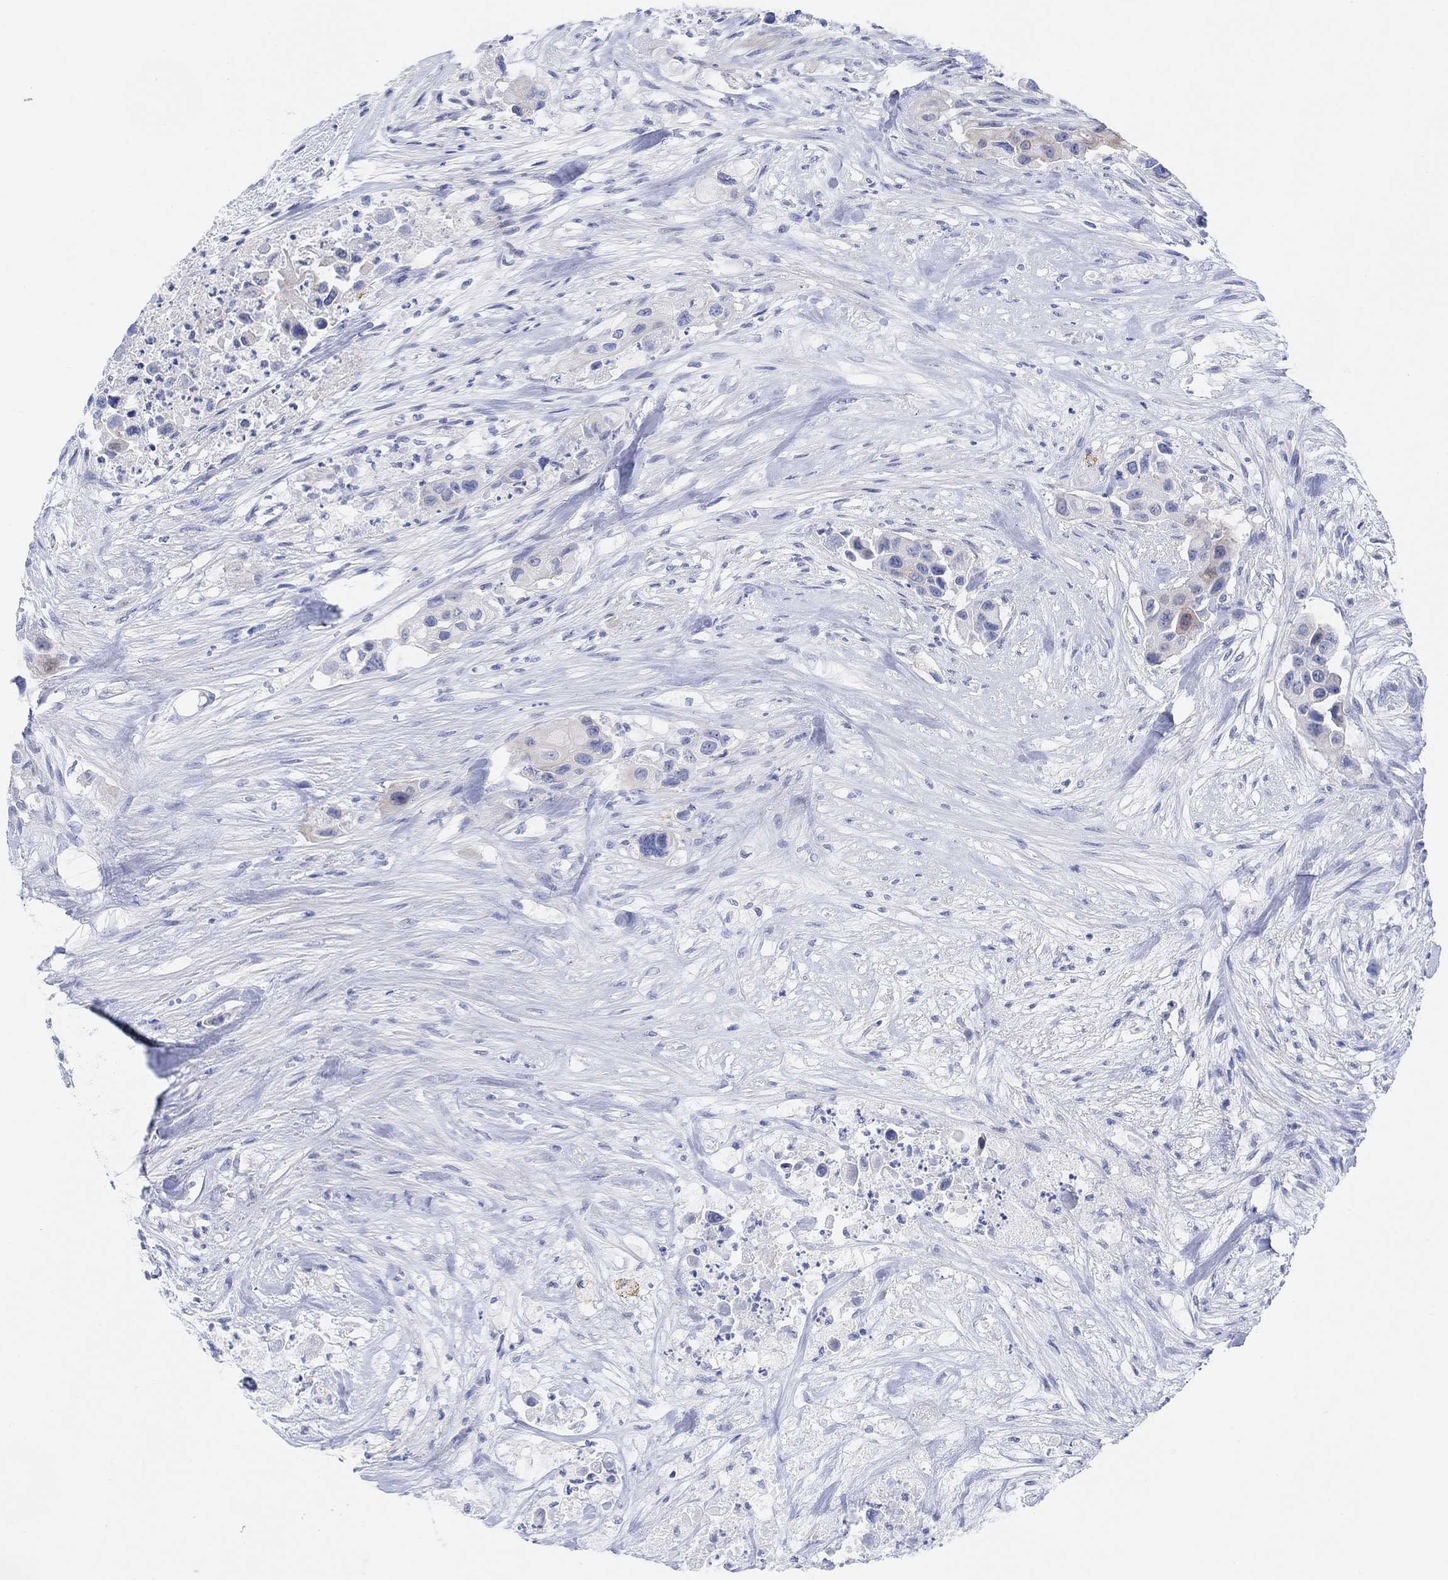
{"staining": {"intensity": "negative", "quantity": "none", "location": "none"}, "tissue": "urothelial cancer", "cell_type": "Tumor cells", "image_type": "cancer", "snomed": [{"axis": "morphology", "description": "Urothelial carcinoma, High grade"}, {"axis": "topography", "description": "Urinary bladder"}], "caption": "DAB immunohistochemical staining of urothelial cancer shows no significant positivity in tumor cells.", "gene": "TLDC2", "patient": {"sex": "female", "age": 73}}